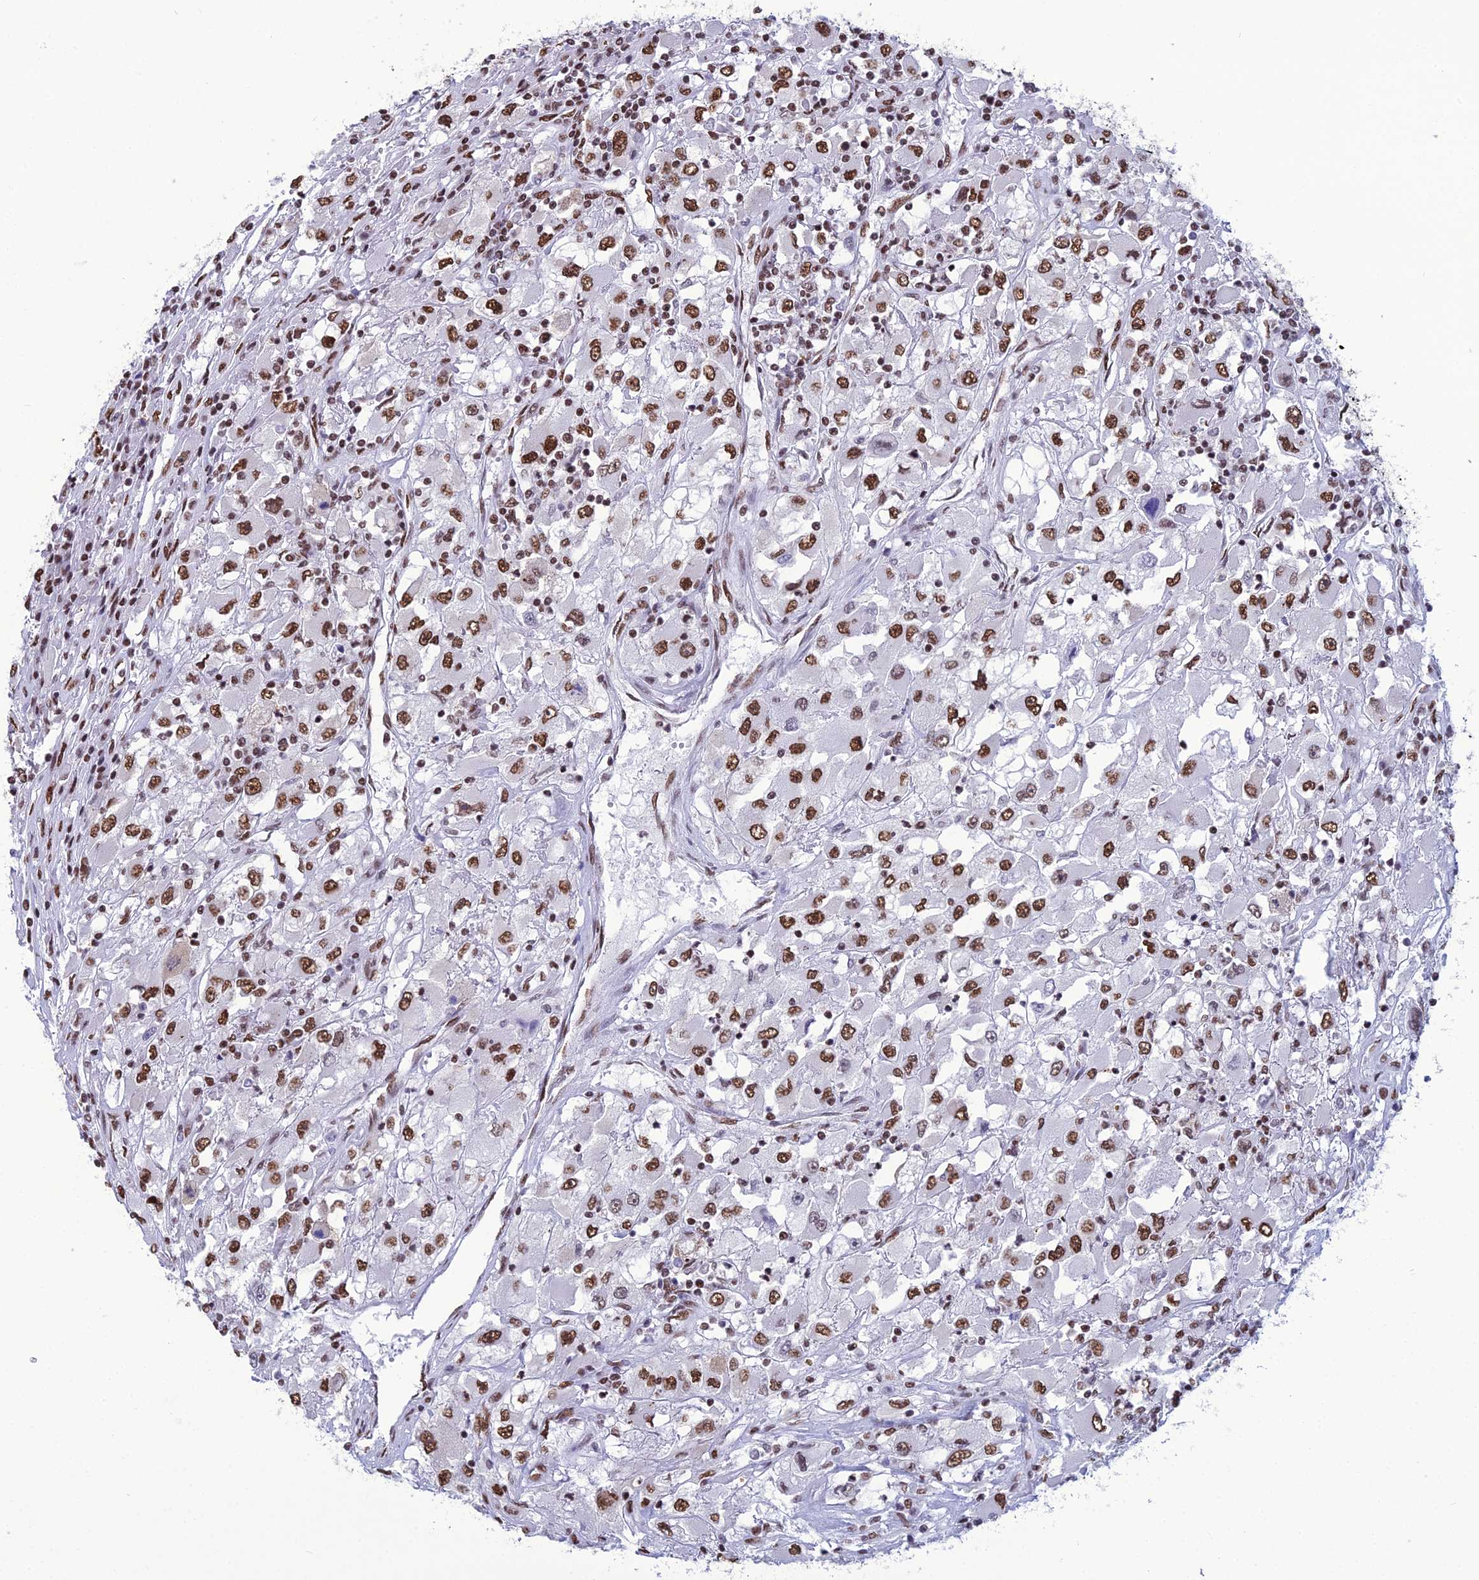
{"staining": {"intensity": "strong", "quantity": ">75%", "location": "nuclear"}, "tissue": "renal cancer", "cell_type": "Tumor cells", "image_type": "cancer", "snomed": [{"axis": "morphology", "description": "Adenocarcinoma, NOS"}, {"axis": "topography", "description": "Kidney"}], "caption": "Strong nuclear staining for a protein is seen in approximately >75% of tumor cells of adenocarcinoma (renal) using IHC.", "gene": "PRAMEF12", "patient": {"sex": "female", "age": 52}}